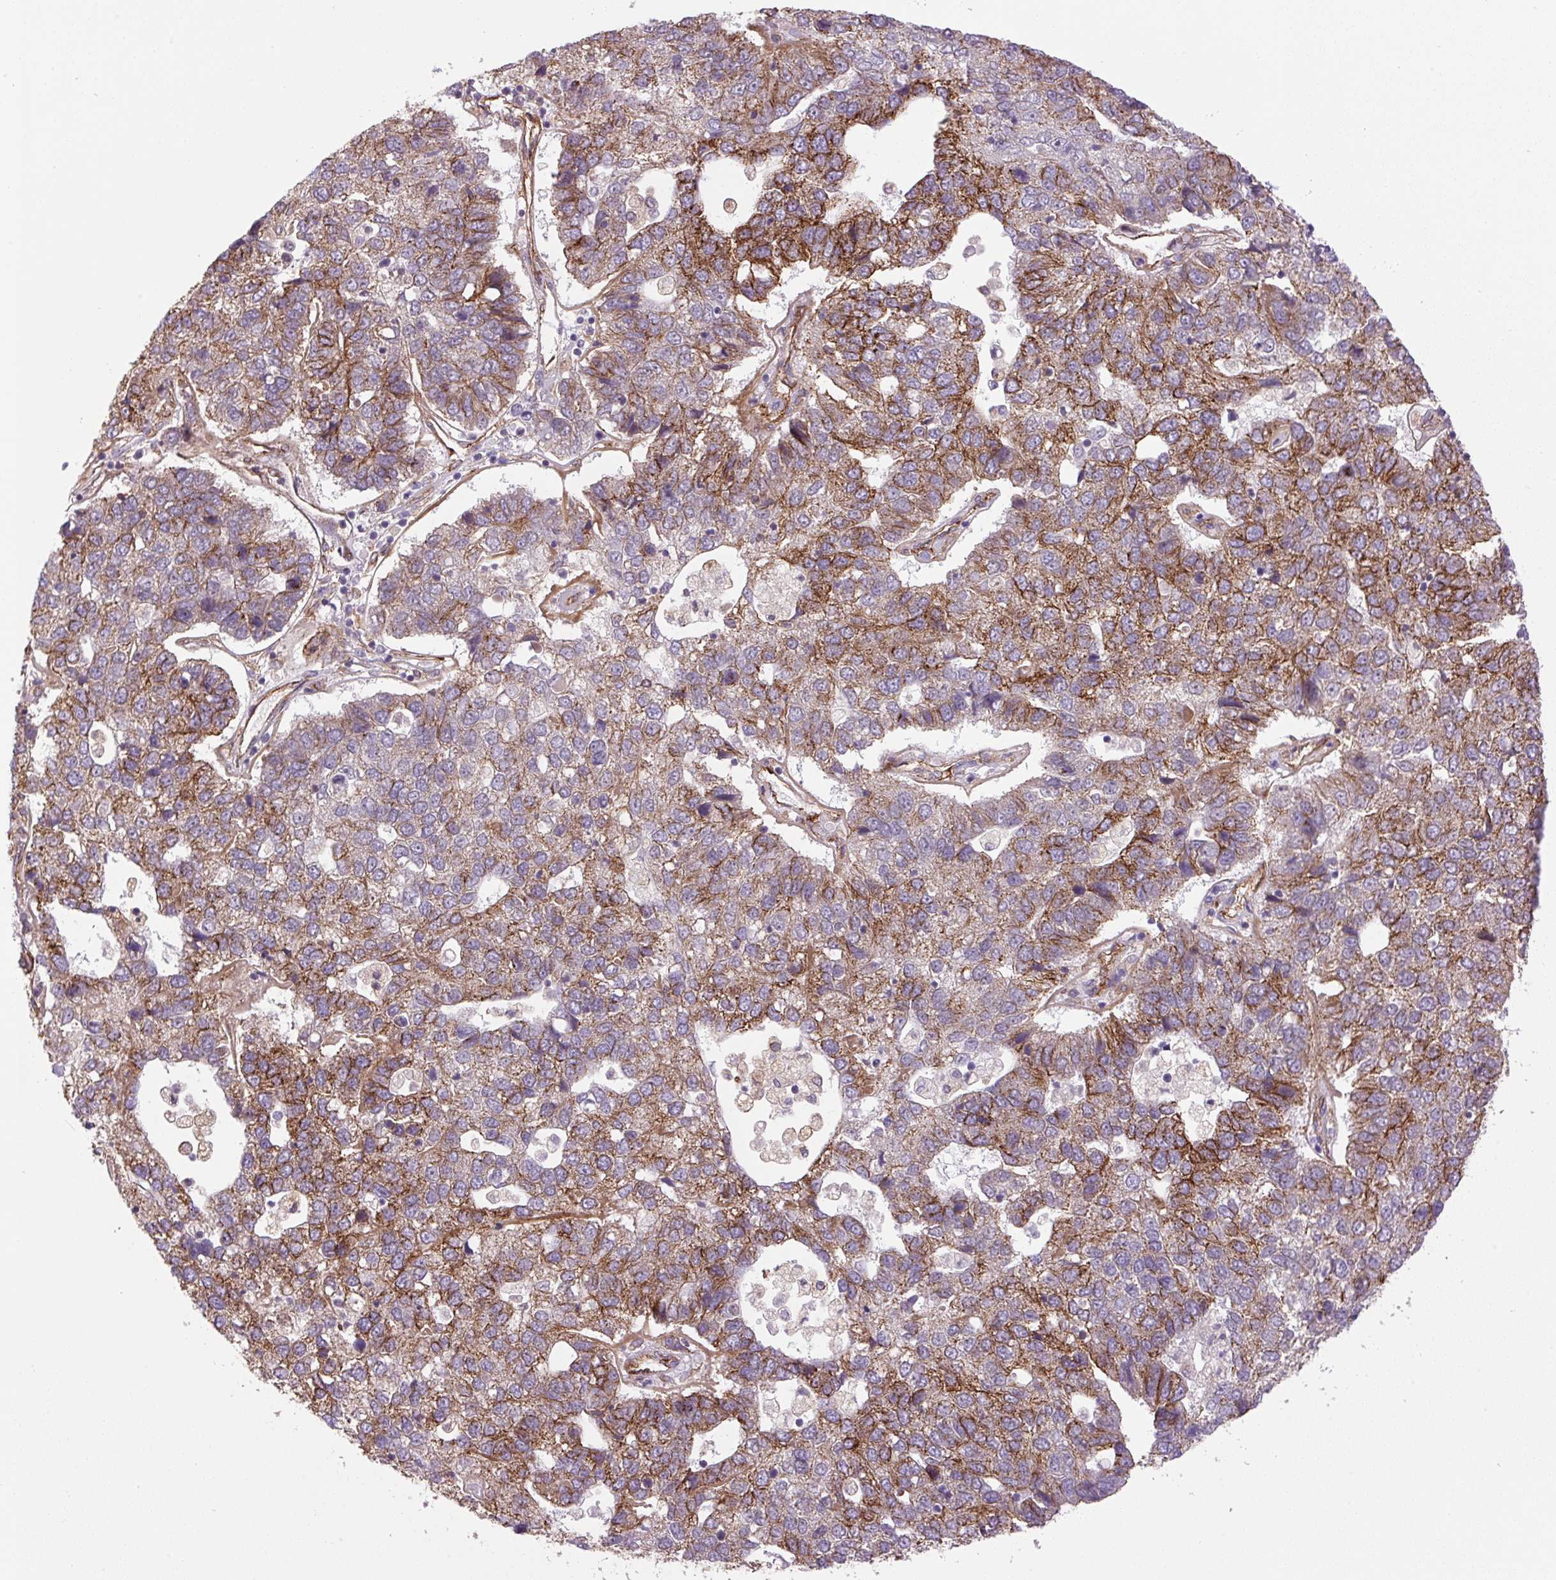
{"staining": {"intensity": "moderate", "quantity": "25%-75%", "location": "cytoplasmic/membranous"}, "tissue": "pancreatic cancer", "cell_type": "Tumor cells", "image_type": "cancer", "snomed": [{"axis": "morphology", "description": "Adenocarcinoma, NOS"}, {"axis": "topography", "description": "Pancreas"}], "caption": "Protein analysis of pancreatic cancer tissue reveals moderate cytoplasmic/membranous staining in approximately 25%-75% of tumor cells.", "gene": "SEPTIN10", "patient": {"sex": "female", "age": 61}}